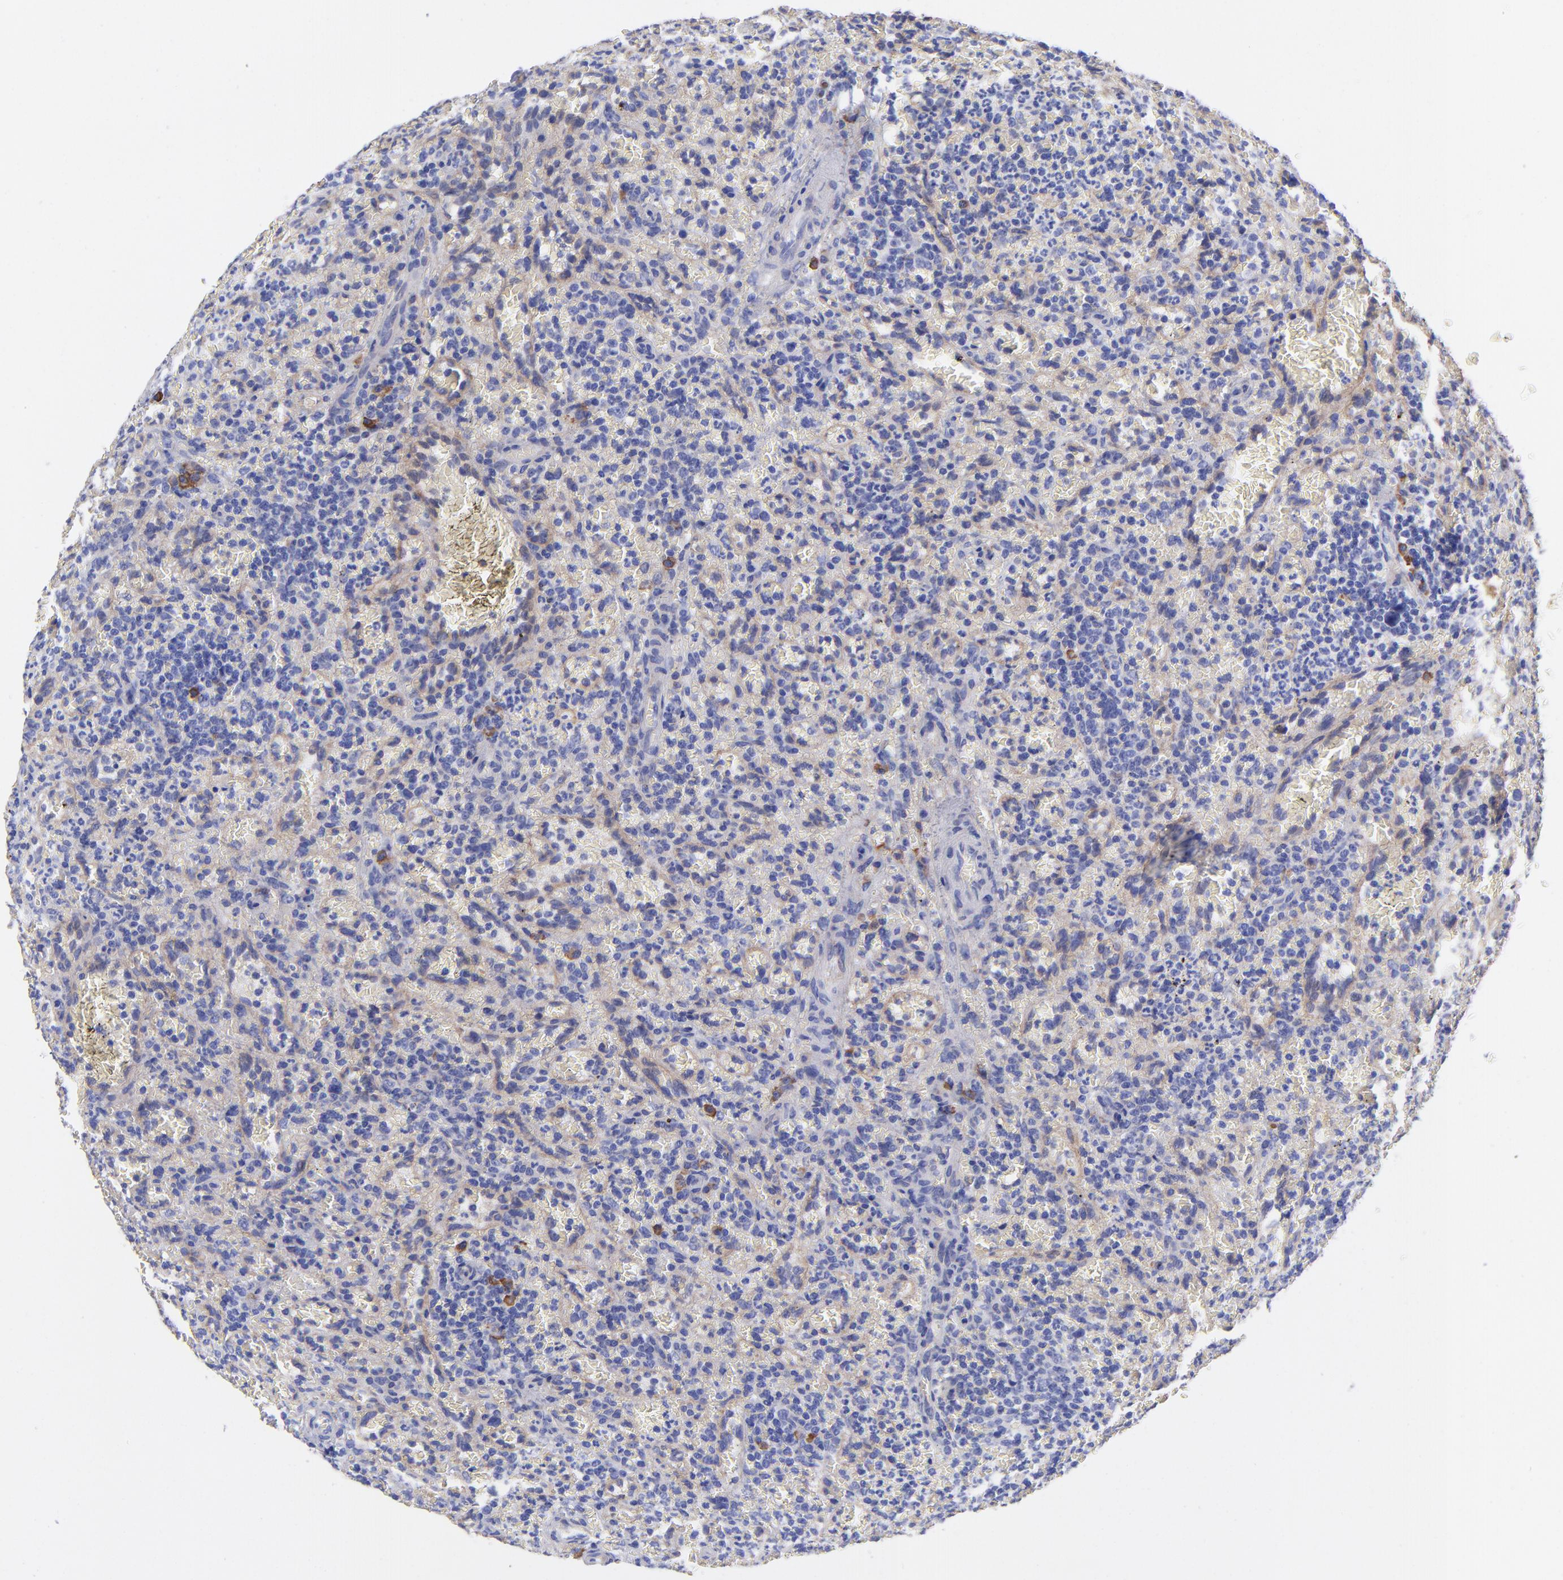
{"staining": {"intensity": "negative", "quantity": "none", "location": "none"}, "tissue": "lymphoma", "cell_type": "Tumor cells", "image_type": "cancer", "snomed": [{"axis": "morphology", "description": "Malignant lymphoma, non-Hodgkin's type, Low grade"}, {"axis": "topography", "description": "Spleen"}], "caption": "Human malignant lymphoma, non-Hodgkin's type (low-grade) stained for a protein using immunohistochemistry (IHC) displays no expression in tumor cells.", "gene": "PPFIBP1", "patient": {"sex": "female", "age": 64}}